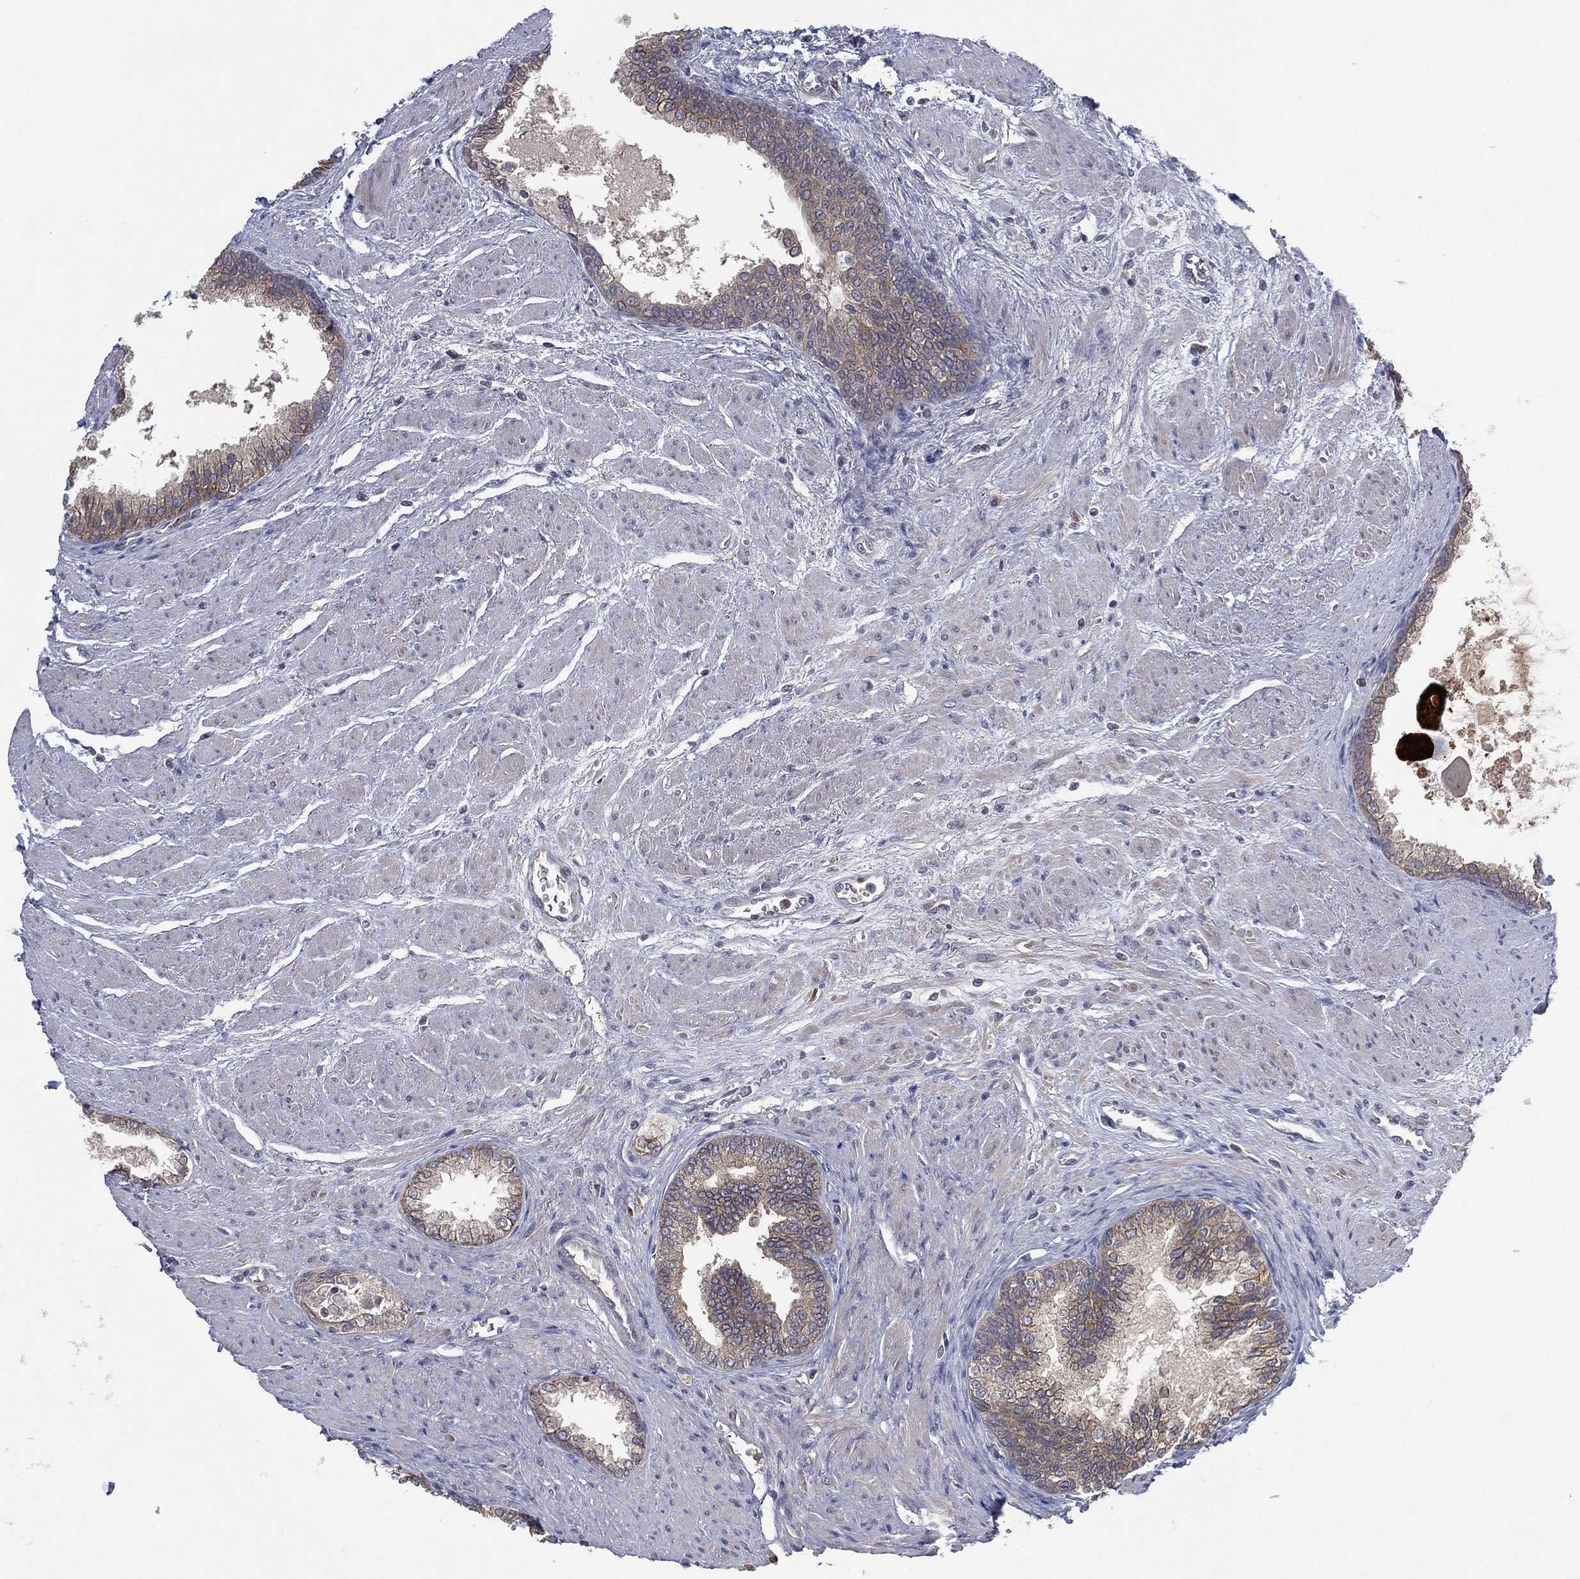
{"staining": {"intensity": "moderate", "quantity": "<25%", "location": "cytoplasmic/membranous"}, "tissue": "prostate cancer", "cell_type": "Tumor cells", "image_type": "cancer", "snomed": [{"axis": "morphology", "description": "Adenocarcinoma, NOS"}, {"axis": "topography", "description": "Prostate and seminal vesicle, NOS"}, {"axis": "topography", "description": "Prostate"}], "caption": "The micrograph displays immunohistochemical staining of prostate cancer. There is moderate cytoplasmic/membranous positivity is present in about <25% of tumor cells. (brown staining indicates protein expression, while blue staining denotes nuclei).", "gene": "MPP7", "patient": {"sex": "male", "age": 62}}